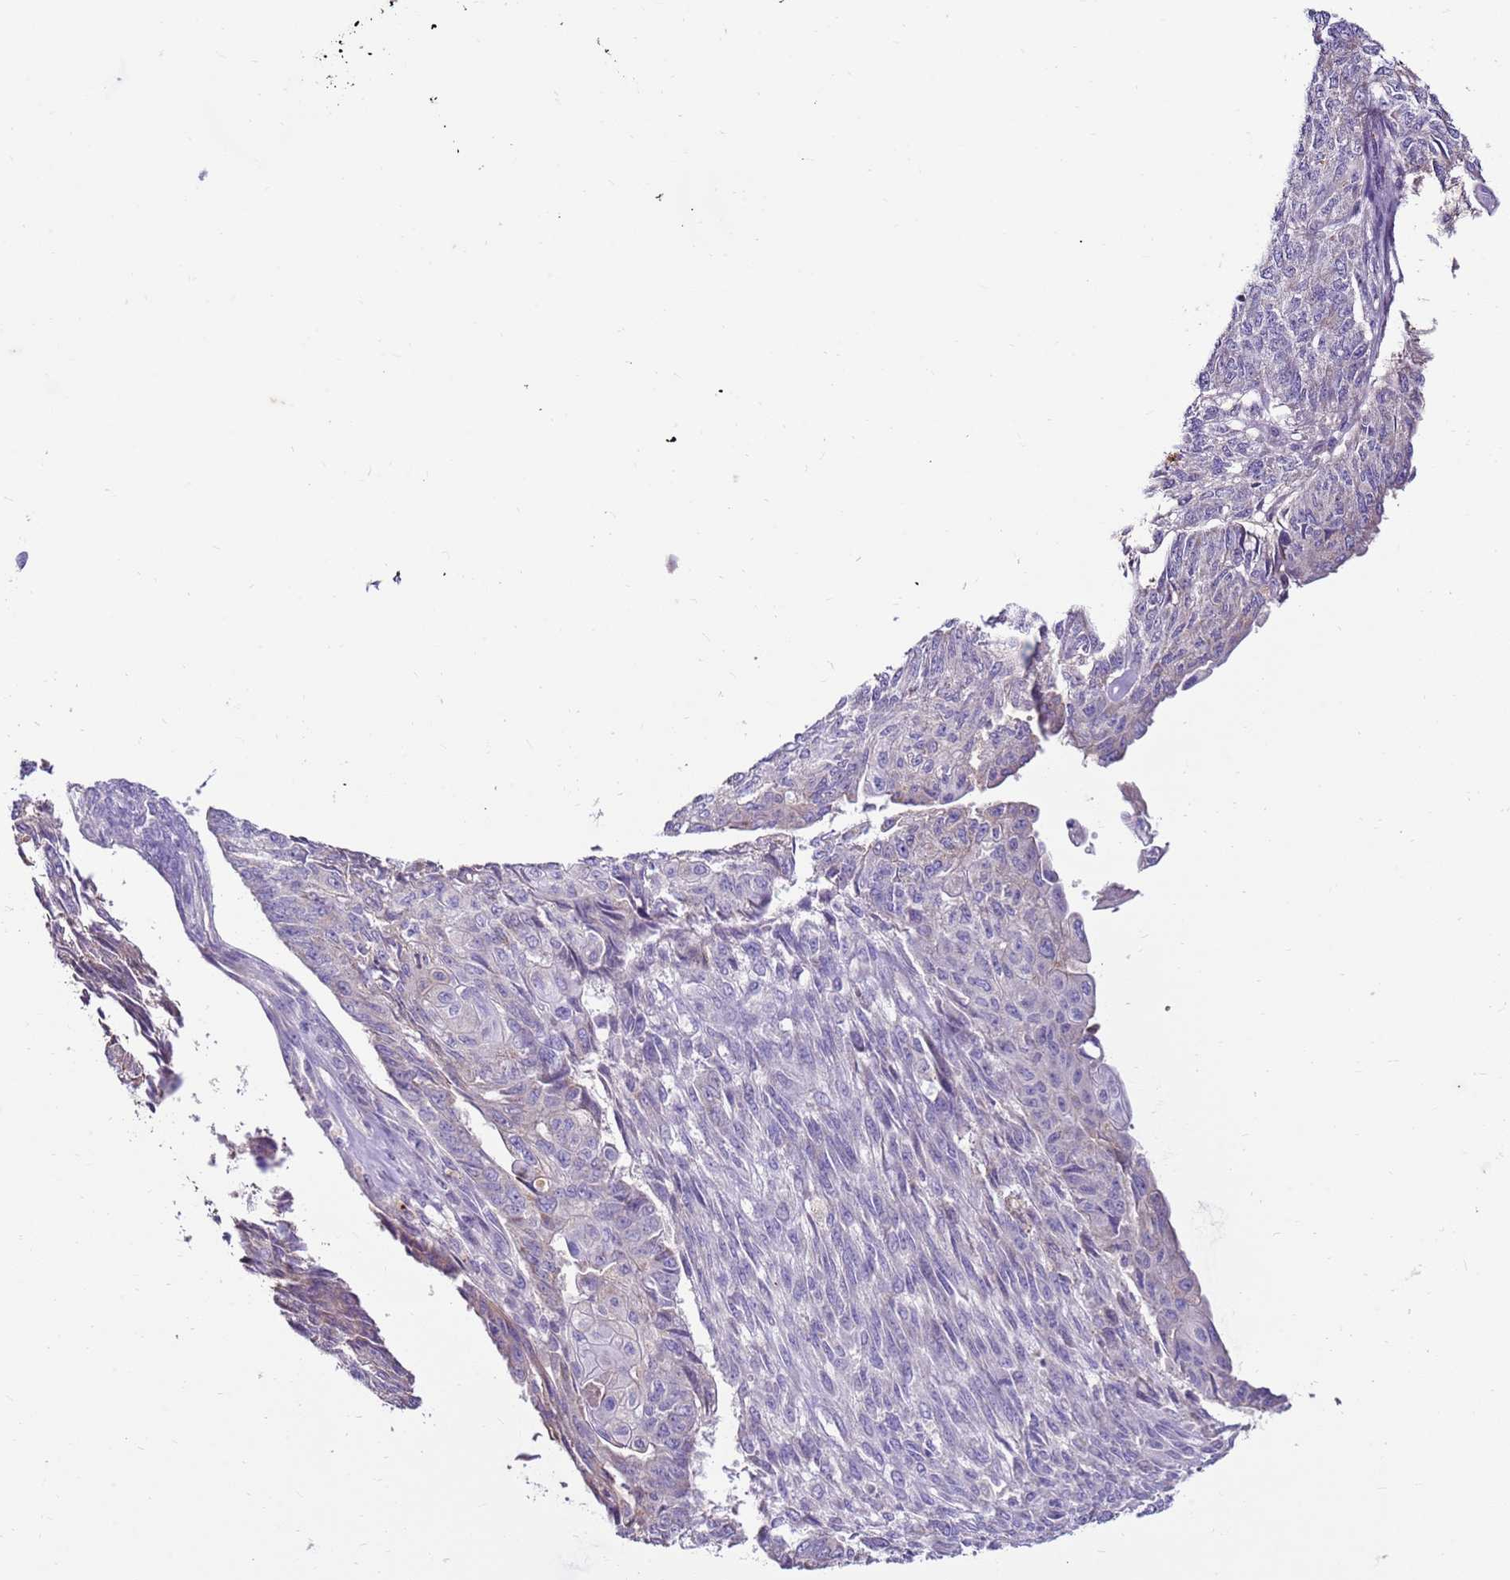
{"staining": {"intensity": "negative", "quantity": "none", "location": "none"}, "tissue": "endometrial cancer", "cell_type": "Tumor cells", "image_type": "cancer", "snomed": [{"axis": "morphology", "description": "Adenocarcinoma, NOS"}, {"axis": "topography", "description": "Endometrium"}], "caption": "IHC image of human endometrial cancer (adenocarcinoma) stained for a protein (brown), which displays no expression in tumor cells.", "gene": "SLC44A4", "patient": {"sex": "female", "age": 32}}